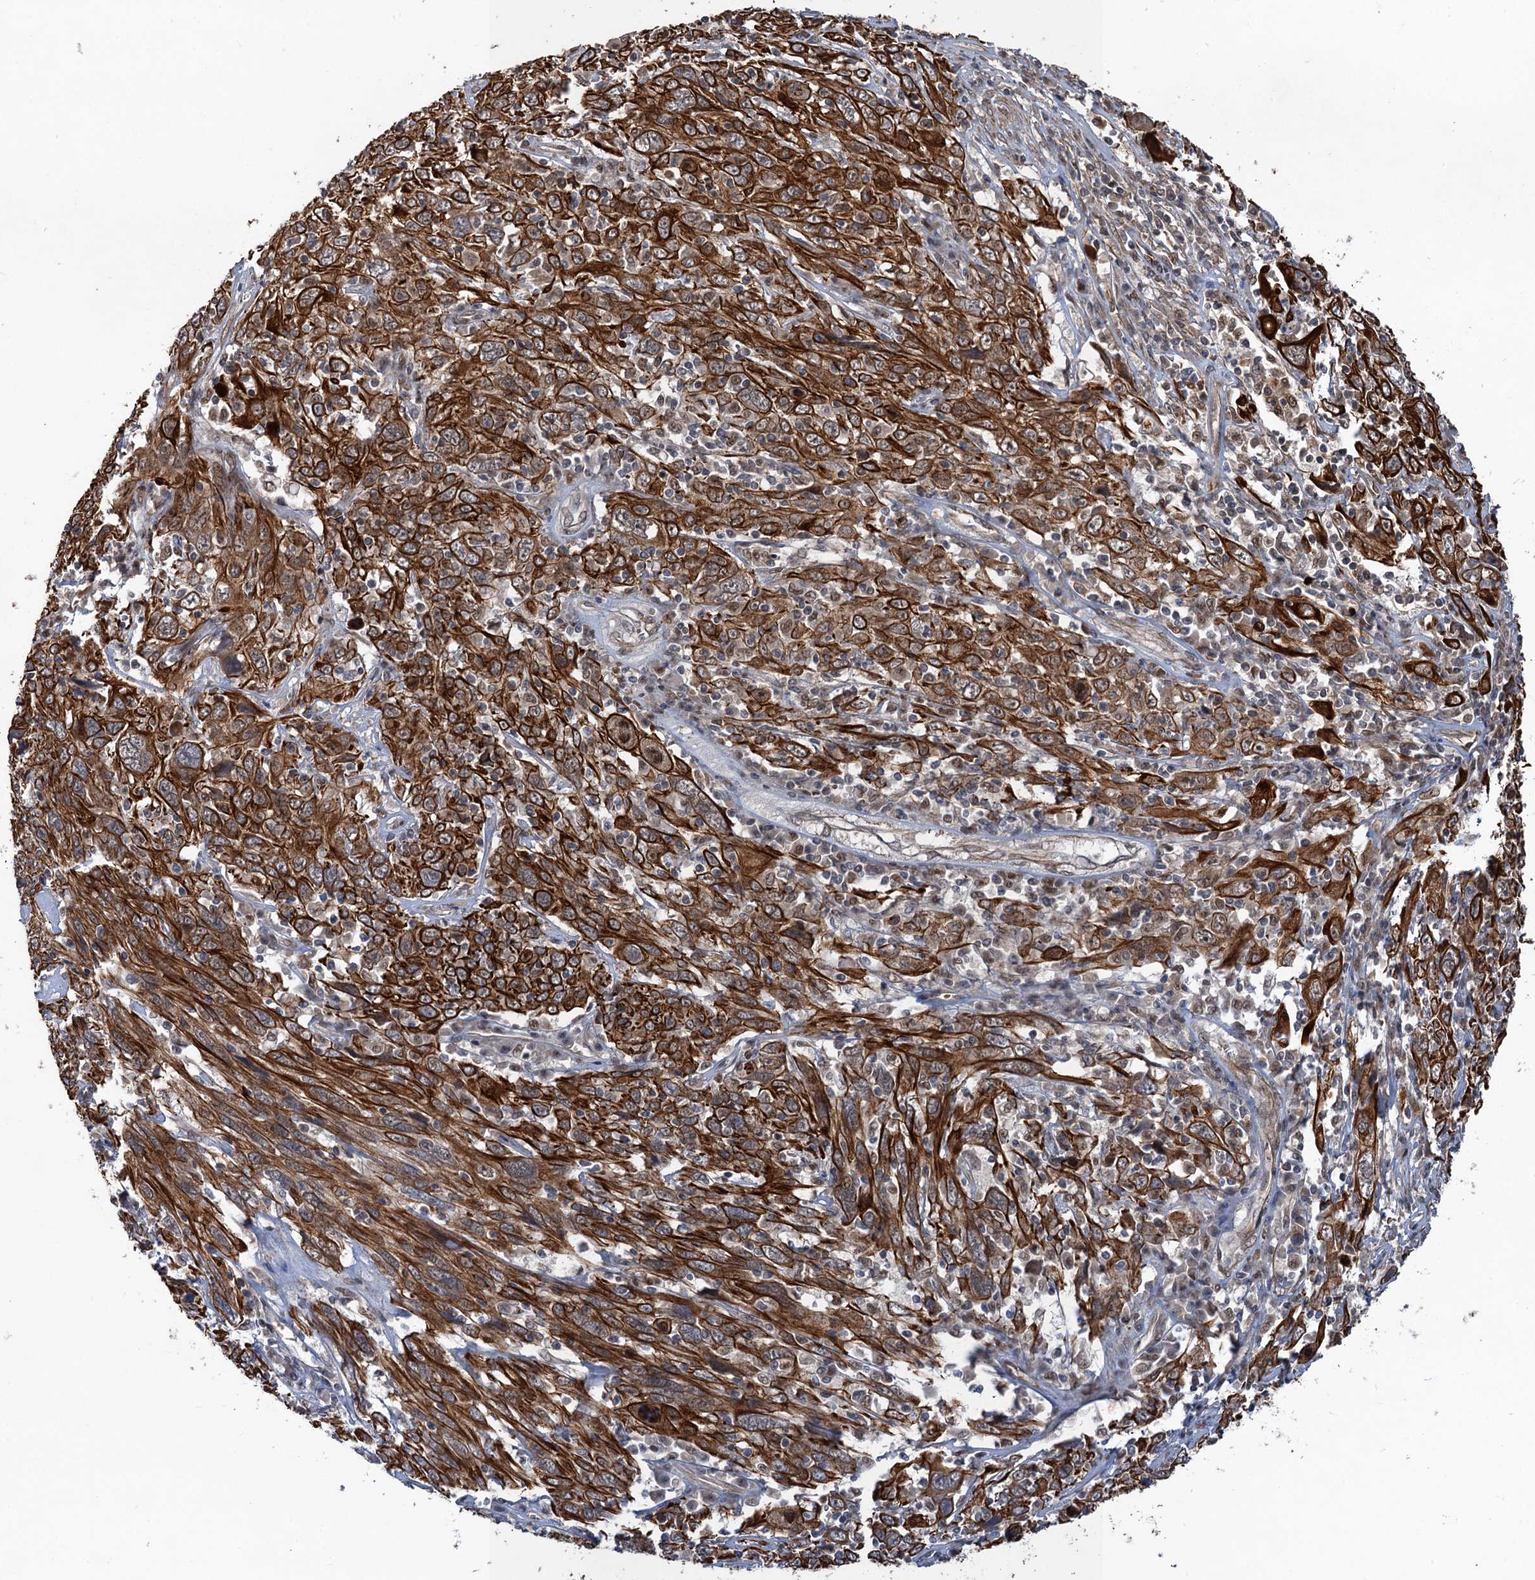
{"staining": {"intensity": "strong", "quantity": ">75%", "location": "cytoplasmic/membranous"}, "tissue": "cervical cancer", "cell_type": "Tumor cells", "image_type": "cancer", "snomed": [{"axis": "morphology", "description": "Squamous cell carcinoma, NOS"}, {"axis": "topography", "description": "Cervix"}], "caption": "IHC staining of cervical cancer, which reveals high levels of strong cytoplasmic/membranous staining in about >75% of tumor cells indicating strong cytoplasmic/membranous protein positivity. The staining was performed using DAB (3,3'-diaminobenzidine) (brown) for protein detection and nuclei were counterstained in hematoxylin (blue).", "gene": "TTC31", "patient": {"sex": "female", "age": 46}}